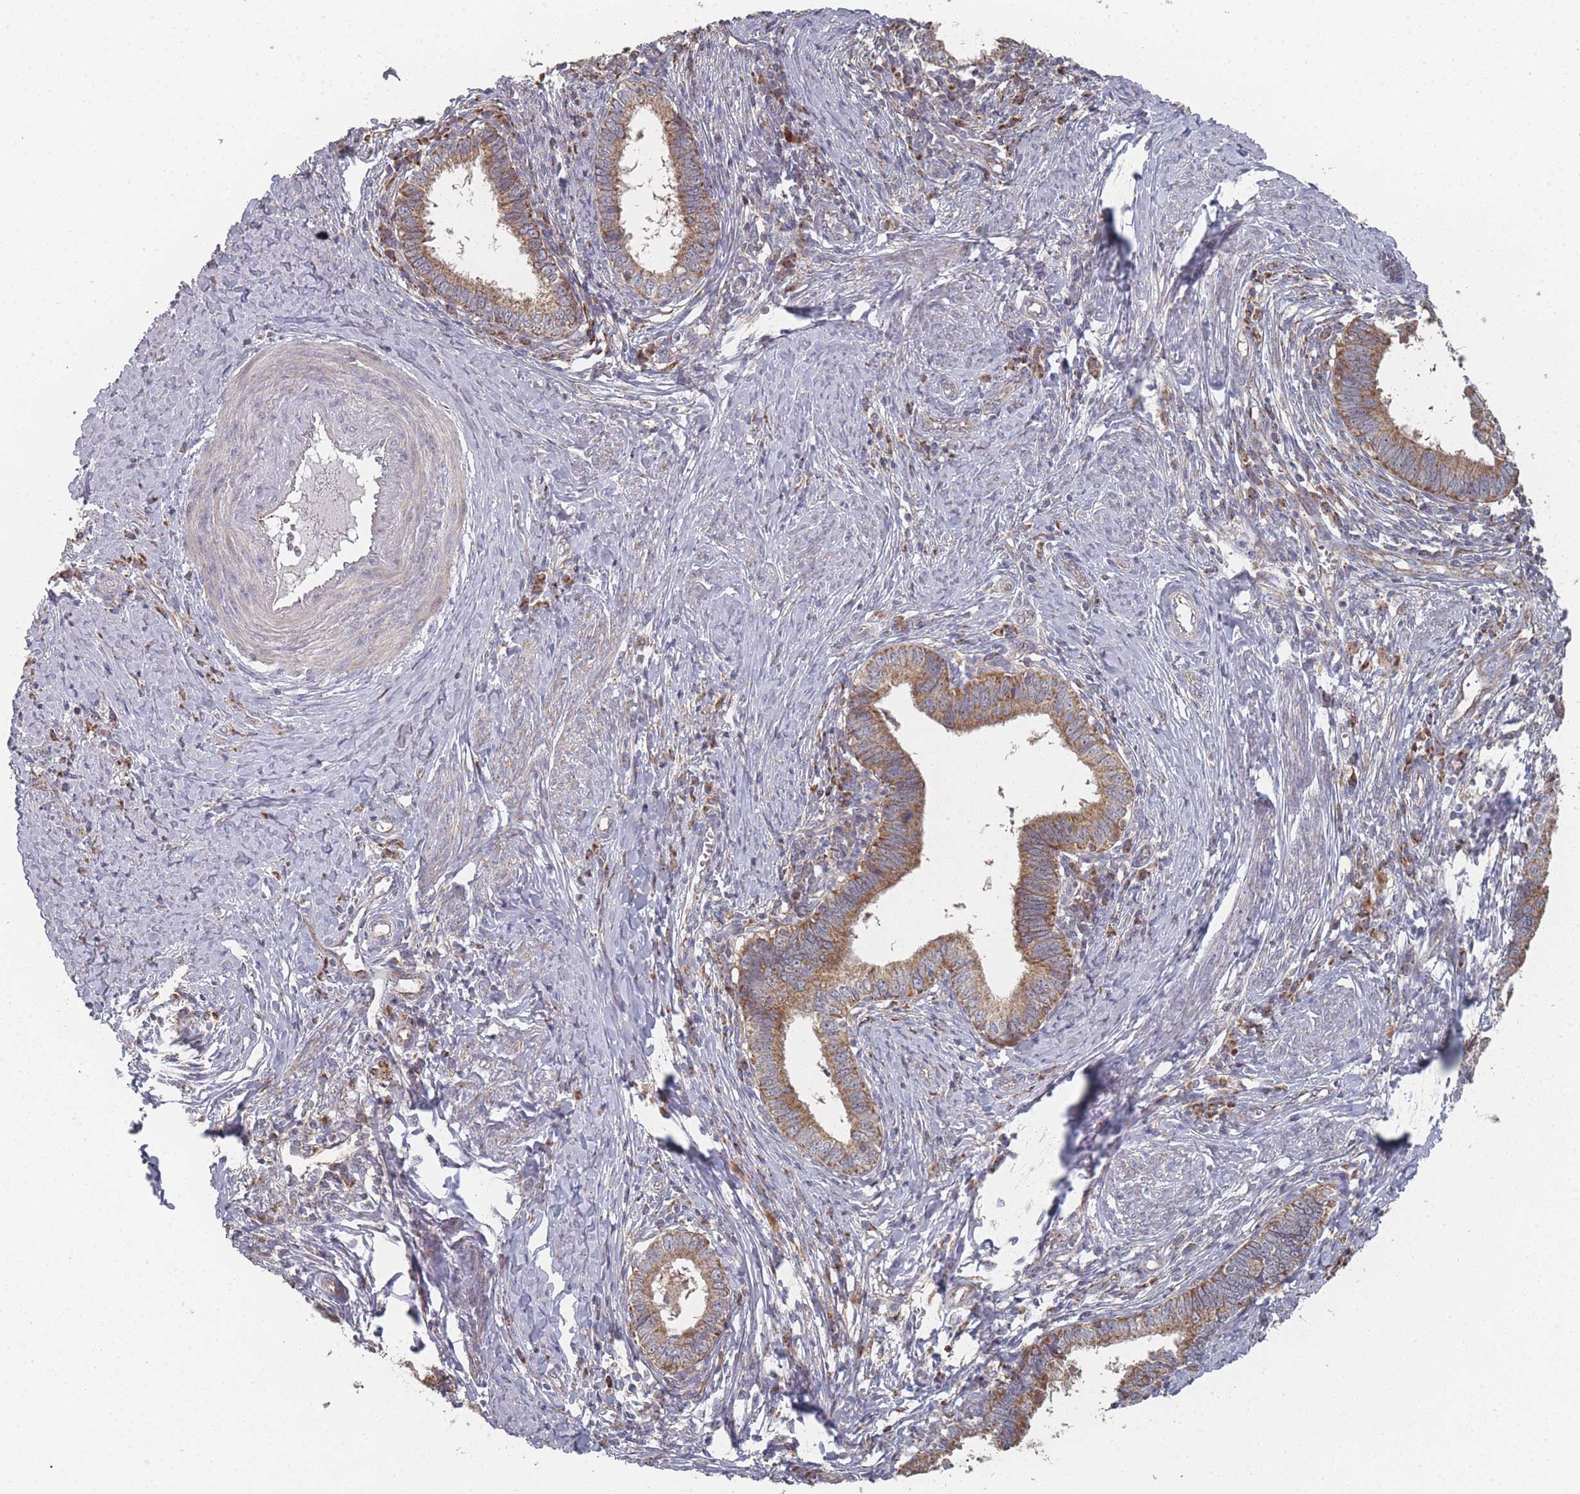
{"staining": {"intensity": "moderate", "quantity": ">75%", "location": "cytoplasmic/membranous"}, "tissue": "cervical cancer", "cell_type": "Tumor cells", "image_type": "cancer", "snomed": [{"axis": "morphology", "description": "Adenocarcinoma, NOS"}, {"axis": "topography", "description": "Cervix"}], "caption": "IHC staining of cervical adenocarcinoma, which demonstrates medium levels of moderate cytoplasmic/membranous positivity in about >75% of tumor cells indicating moderate cytoplasmic/membranous protein positivity. The staining was performed using DAB (brown) for protein detection and nuclei were counterstained in hematoxylin (blue).", "gene": "PSMB3", "patient": {"sex": "female", "age": 36}}